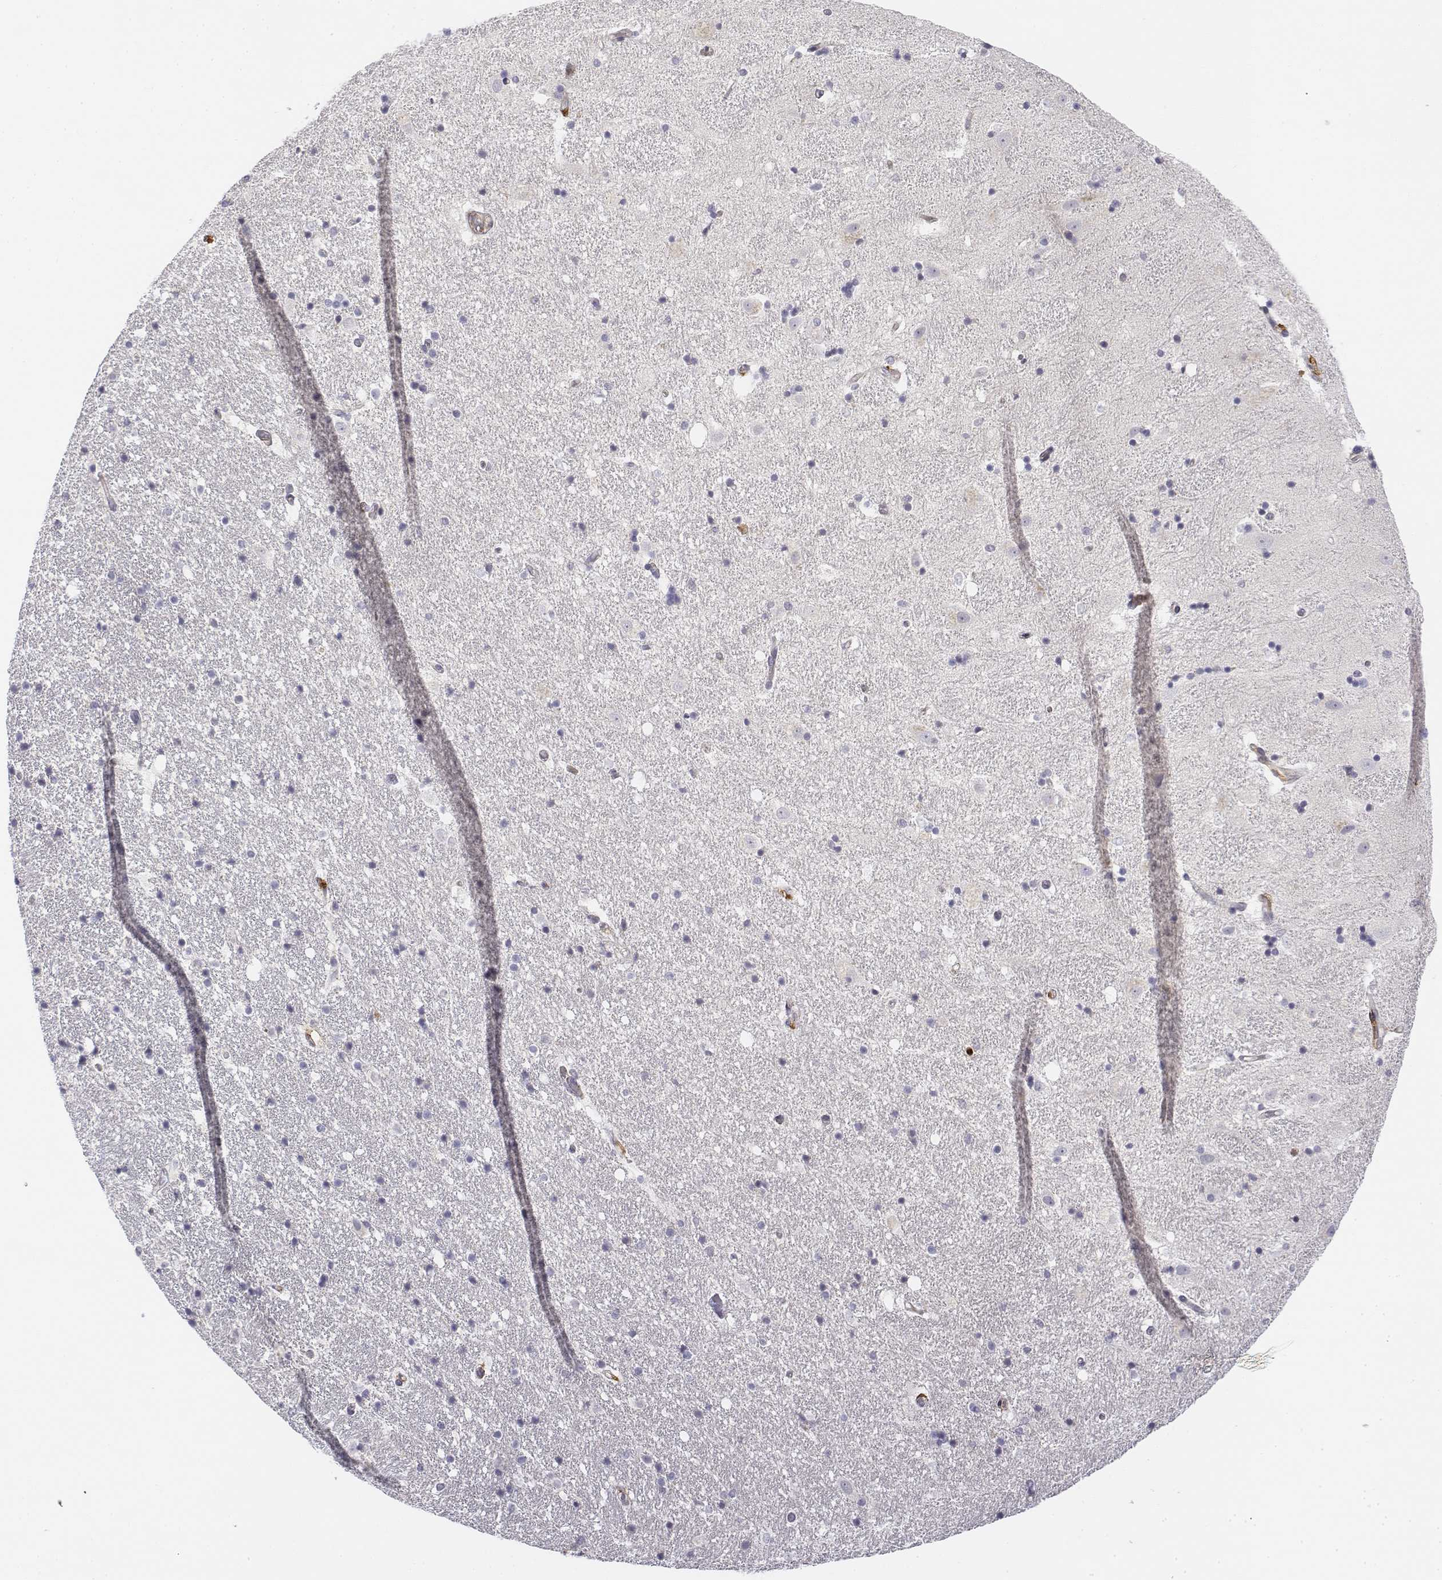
{"staining": {"intensity": "negative", "quantity": "none", "location": "none"}, "tissue": "hippocampus", "cell_type": "Glial cells", "image_type": "normal", "snomed": [{"axis": "morphology", "description": "Normal tissue, NOS"}, {"axis": "topography", "description": "Hippocampus"}], "caption": "Micrograph shows no significant protein staining in glial cells of benign hippocampus. The staining is performed using DAB brown chromogen with nuclei counter-stained in using hematoxylin.", "gene": "CD14", "patient": {"sex": "male", "age": 49}}